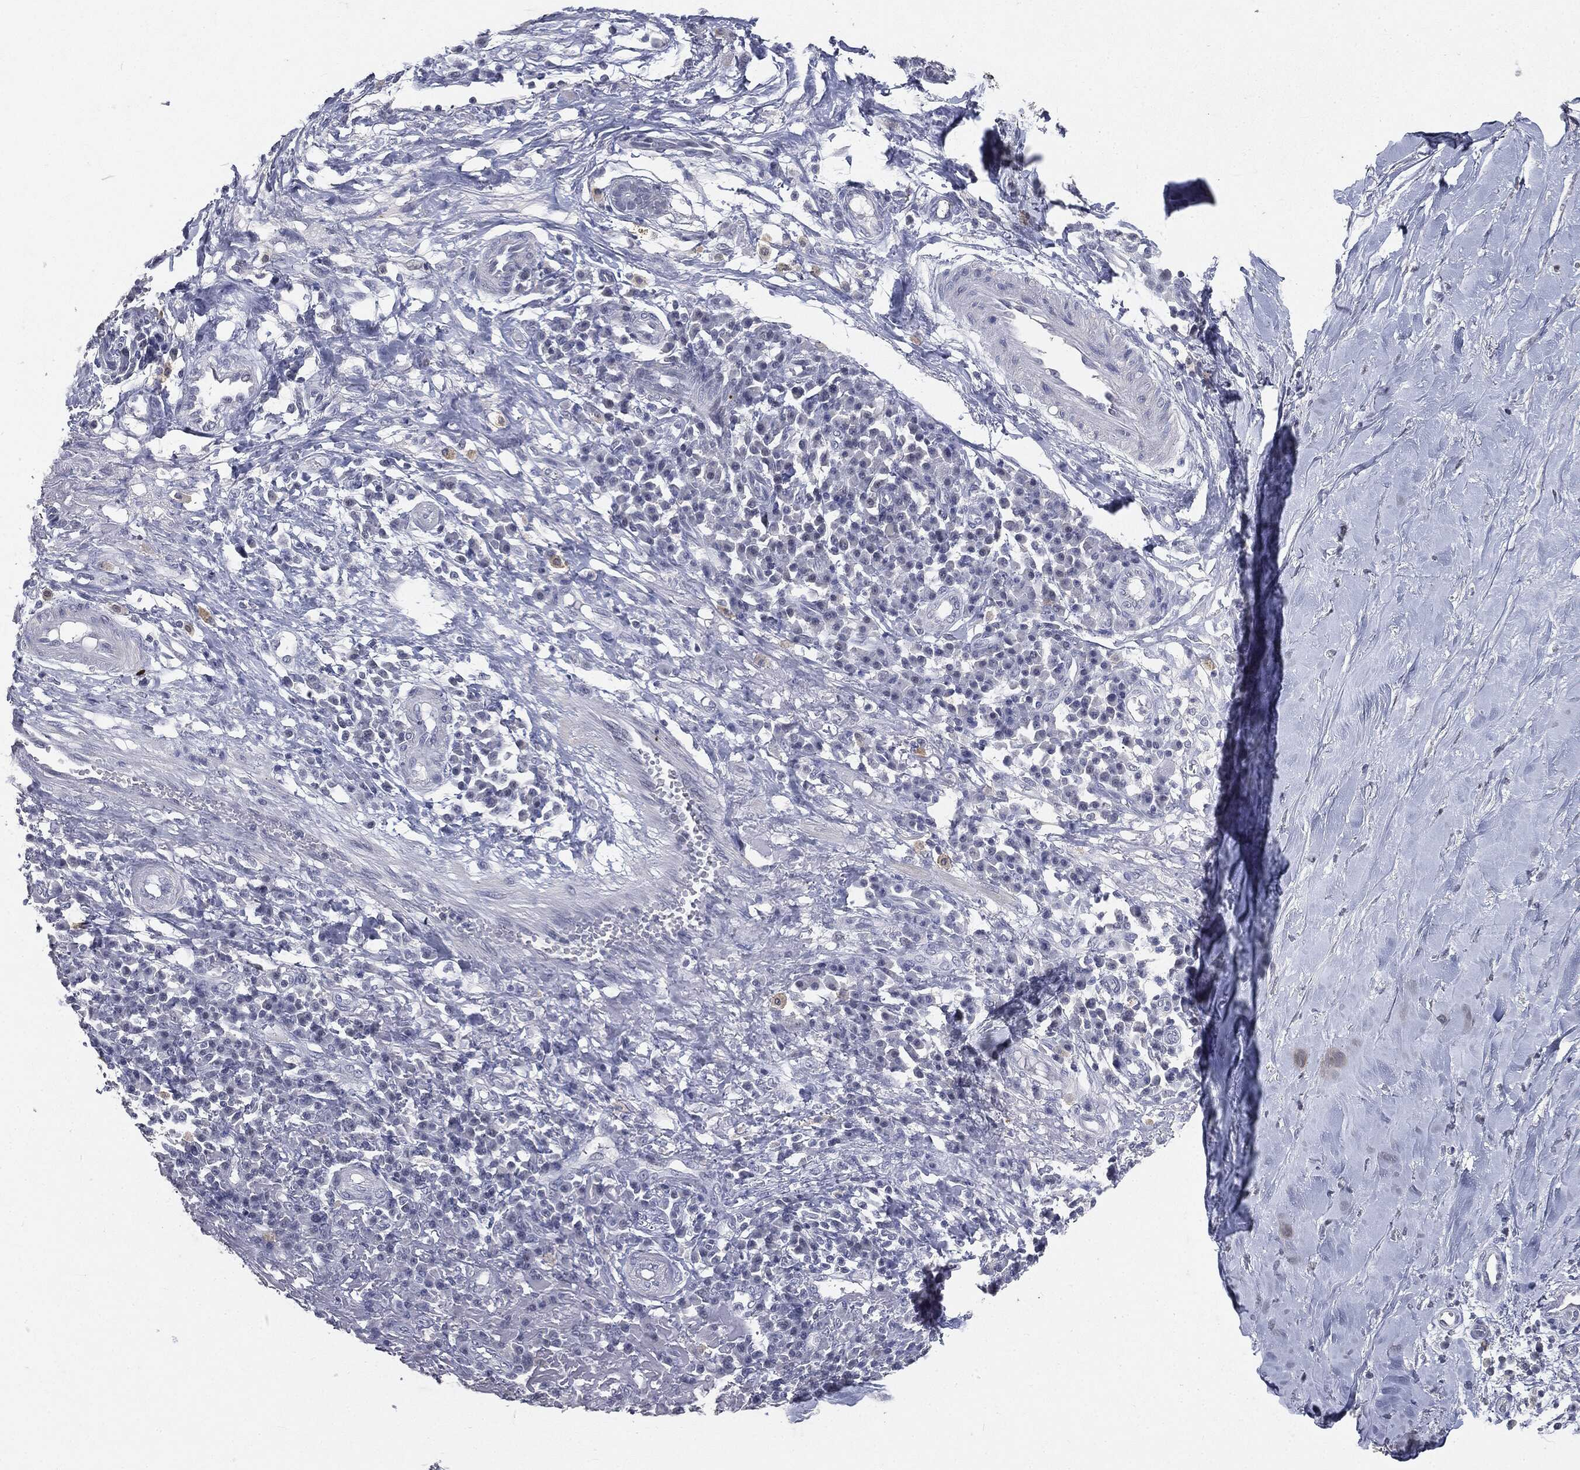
{"staining": {"intensity": "negative", "quantity": "none", "location": "none"}, "tissue": "skin cancer", "cell_type": "Tumor cells", "image_type": "cancer", "snomed": [{"axis": "morphology", "description": "Squamous cell carcinoma, NOS"}, {"axis": "topography", "description": "Skin"}], "caption": "Skin squamous cell carcinoma was stained to show a protein in brown. There is no significant staining in tumor cells.", "gene": "SLC2A2", "patient": {"sex": "male", "age": 92}}